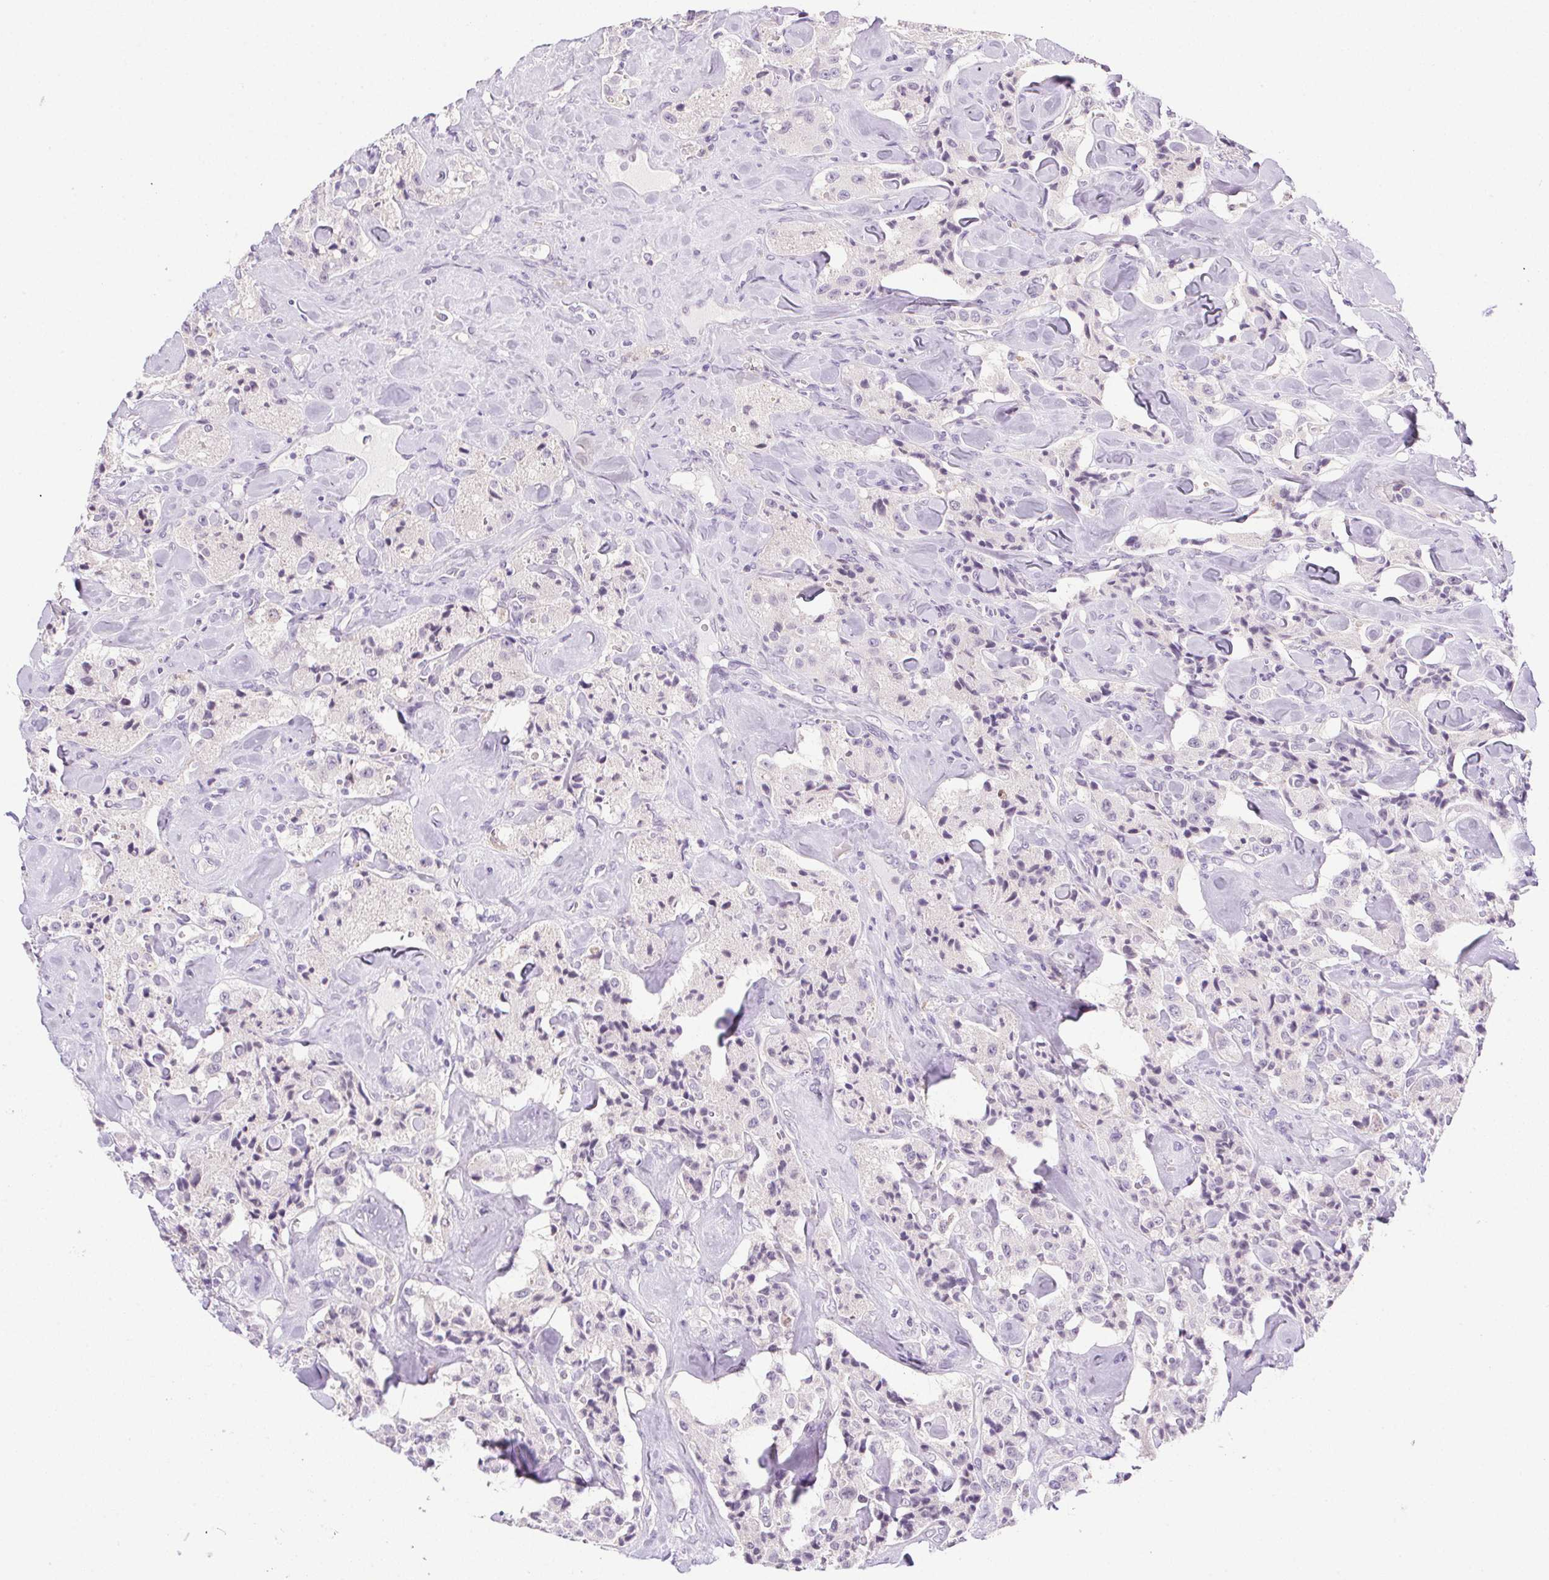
{"staining": {"intensity": "negative", "quantity": "none", "location": "none"}, "tissue": "carcinoid", "cell_type": "Tumor cells", "image_type": "cancer", "snomed": [{"axis": "morphology", "description": "Carcinoid, malignant, NOS"}, {"axis": "topography", "description": "Pancreas"}], "caption": "Tumor cells are negative for protein expression in human malignant carcinoid.", "gene": "PRL", "patient": {"sex": "male", "age": 41}}